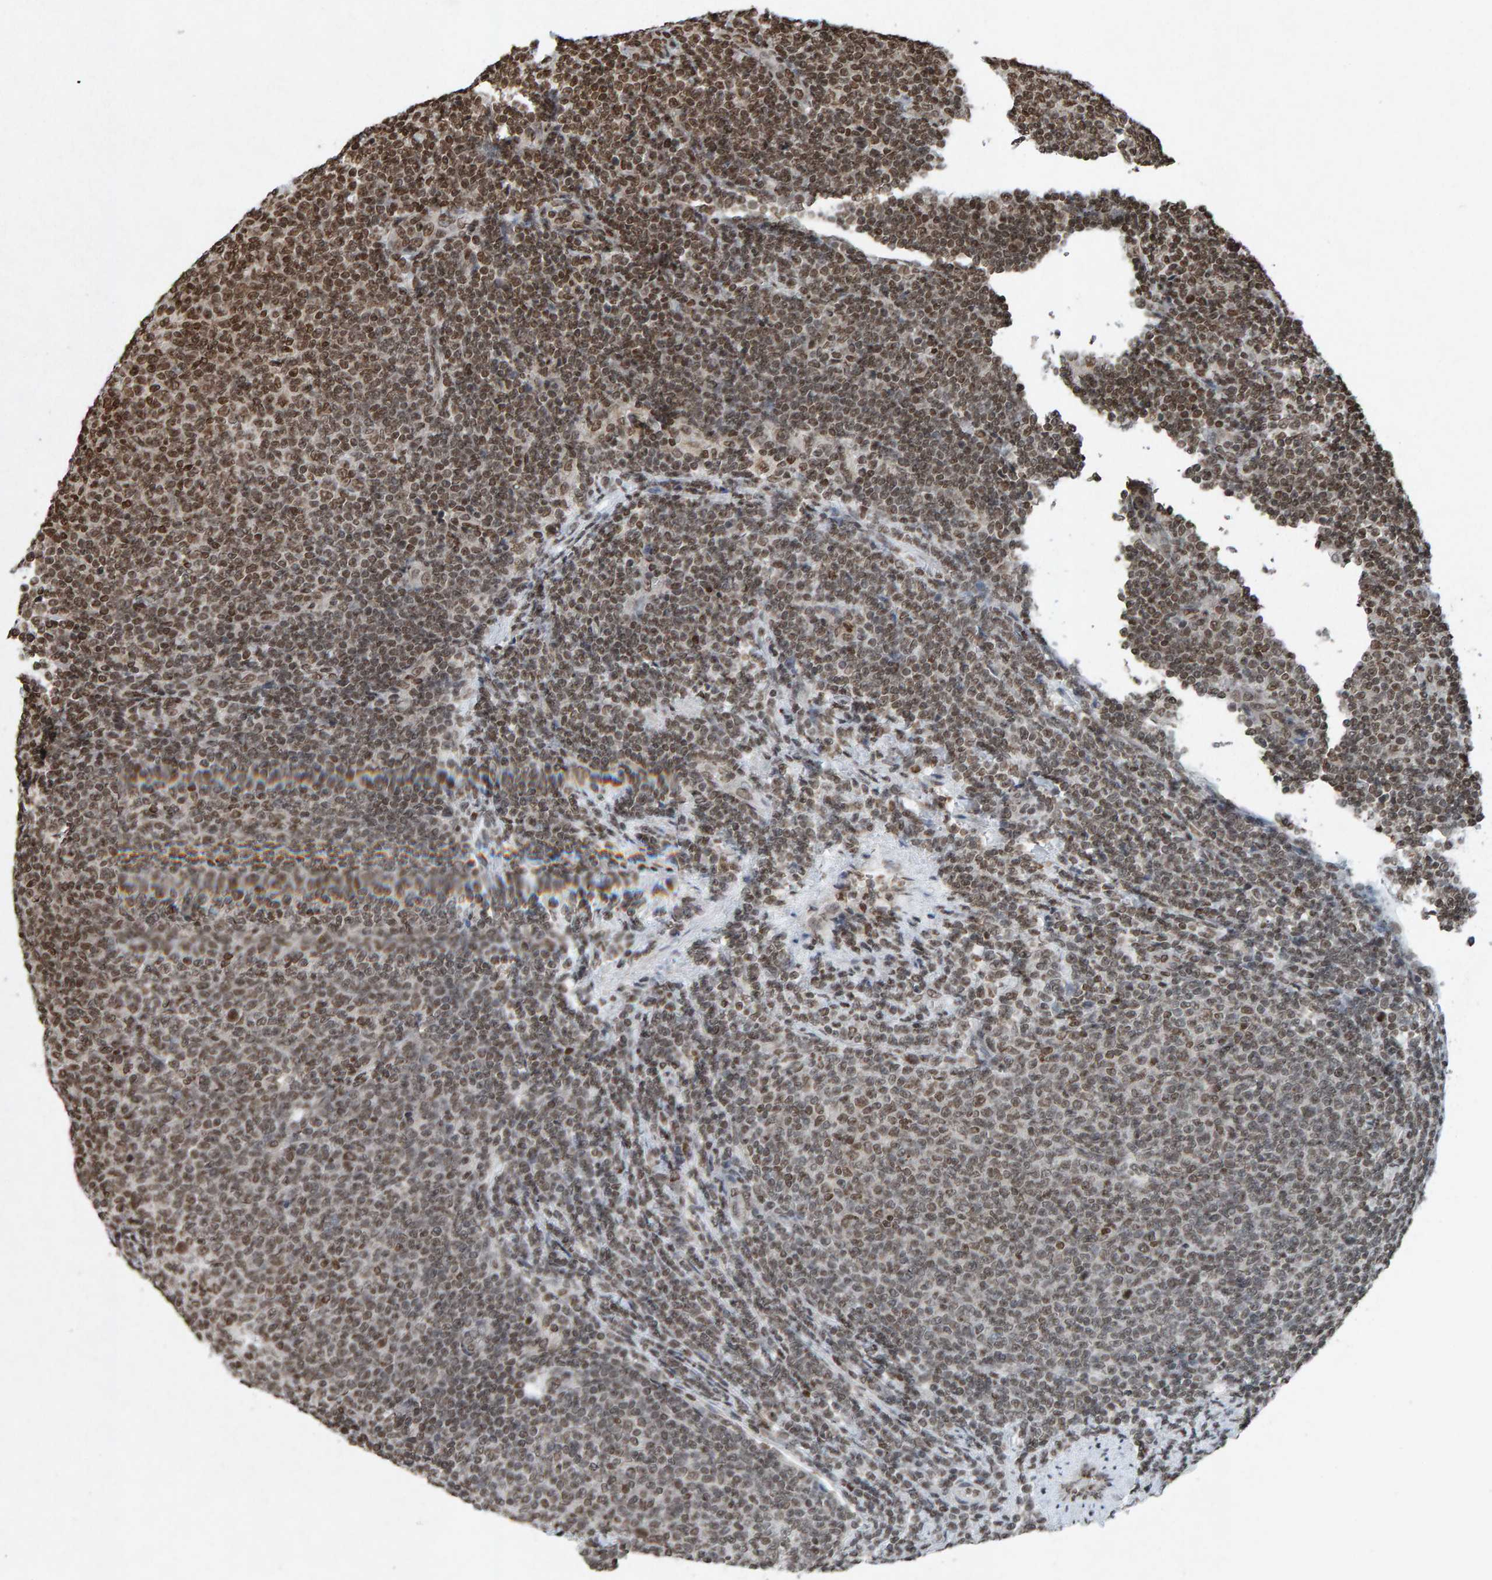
{"staining": {"intensity": "moderate", "quantity": "25%-75%", "location": "nuclear"}, "tissue": "lymphoma", "cell_type": "Tumor cells", "image_type": "cancer", "snomed": [{"axis": "morphology", "description": "Malignant lymphoma, non-Hodgkin's type, Low grade"}, {"axis": "topography", "description": "Lymph node"}], "caption": "Low-grade malignant lymphoma, non-Hodgkin's type stained for a protein demonstrates moderate nuclear positivity in tumor cells. The protein is stained brown, and the nuclei are stained in blue (DAB (3,3'-diaminobenzidine) IHC with brightfield microscopy, high magnification).", "gene": "H2AZ1", "patient": {"sex": "male", "age": 66}}